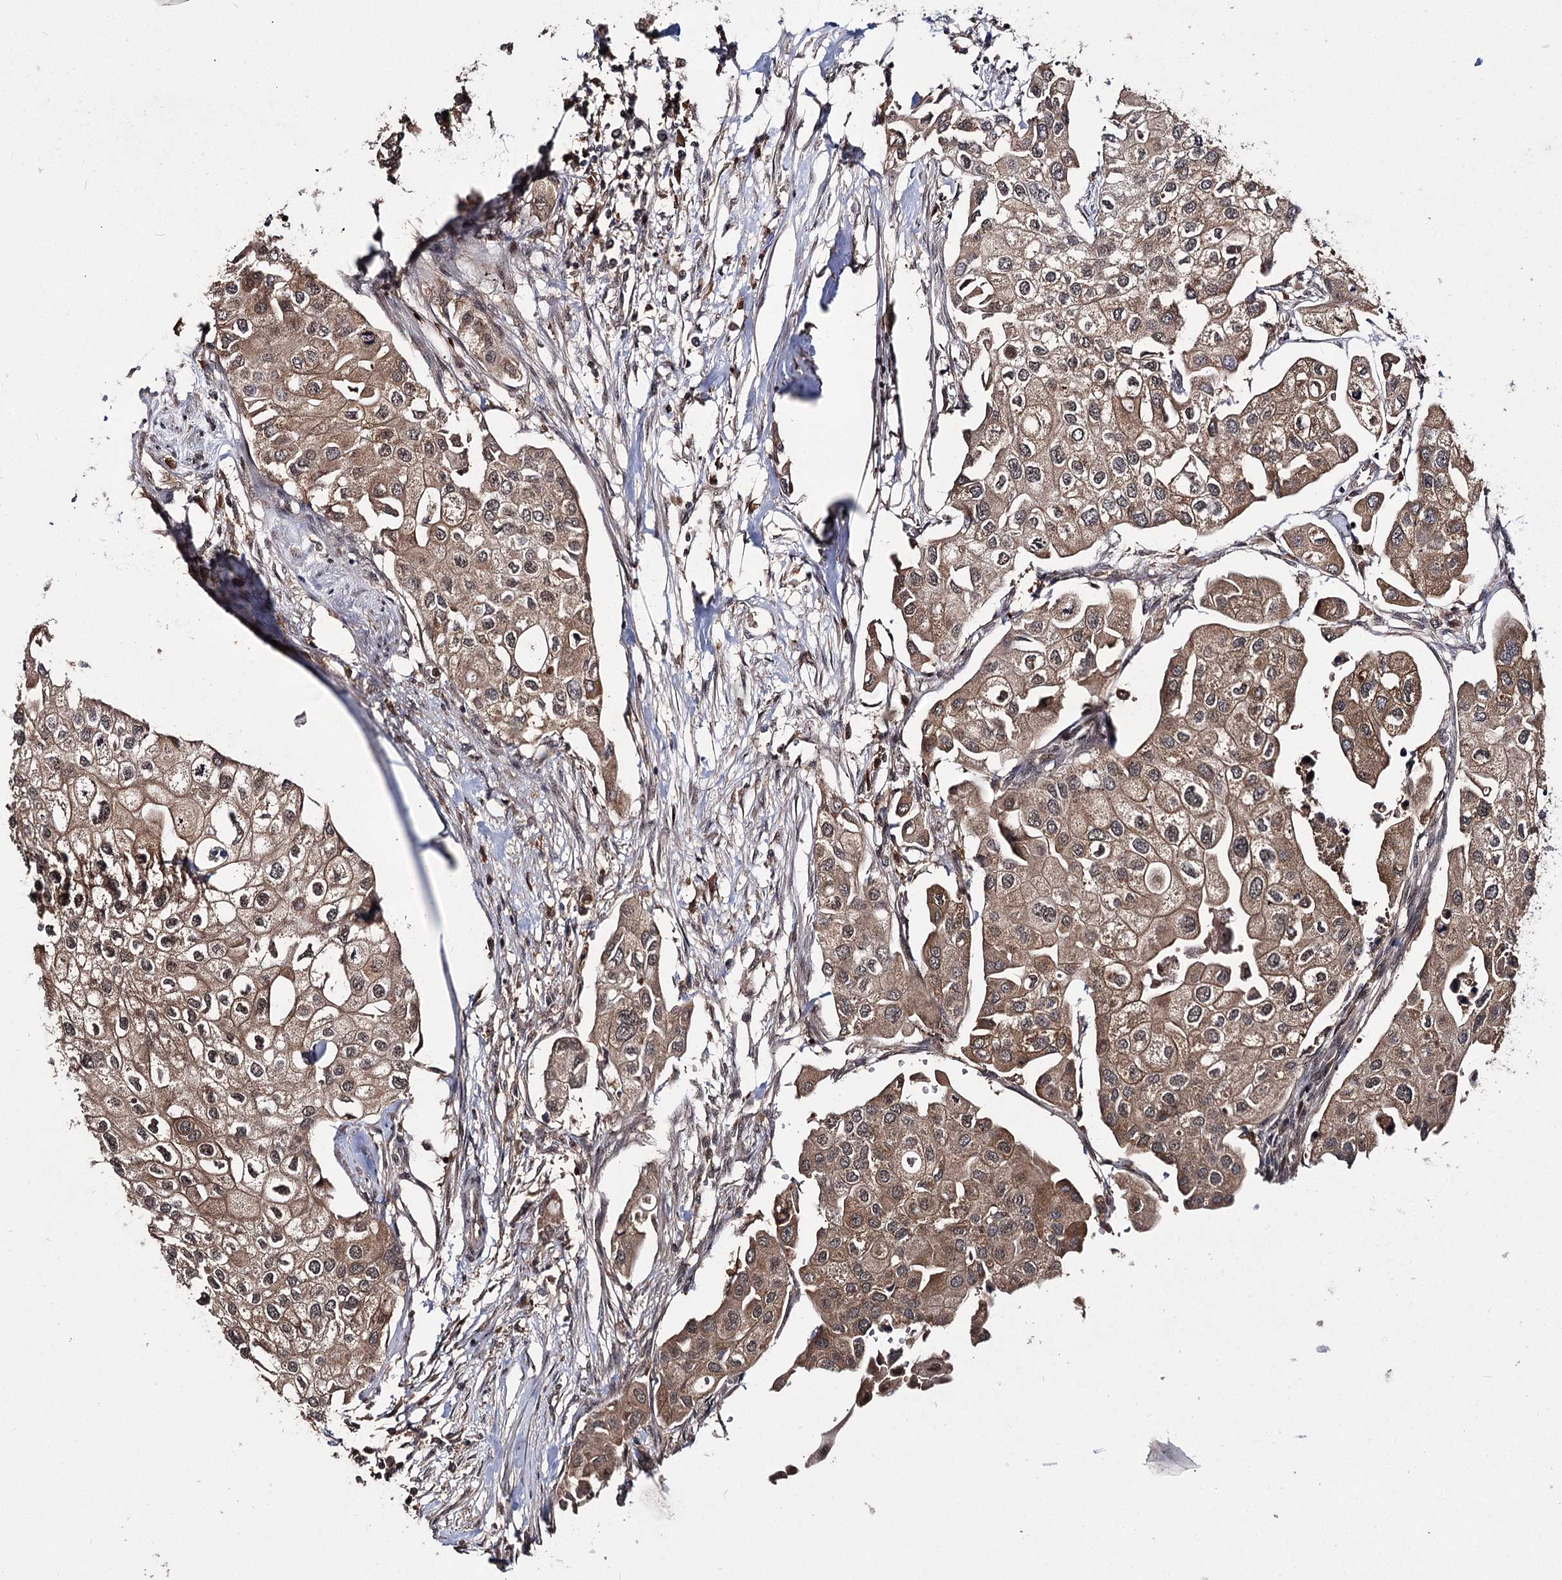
{"staining": {"intensity": "moderate", "quantity": ">75%", "location": "cytoplasmic/membranous,nuclear"}, "tissue": "urothelial cancer", "cell_type": "Tumor cells", "image_type": "cancer", "snomed": [{"axis": "morphology", "description": "Urothelial carcinoma, High grade"}, {"axis": "topography", "description": "Urinary bladder"}], "caption": "DAB (3,3'-diaminobenzidine) immunohistochemical staining of high-grade urothelial carcinoma exhibits moderate cytoplasmic/membranous and nuclear protein staining in approximately >75% of tumor cells.", "gene": "MKNK2", "patient": {"sex": "male", "age": 64}}